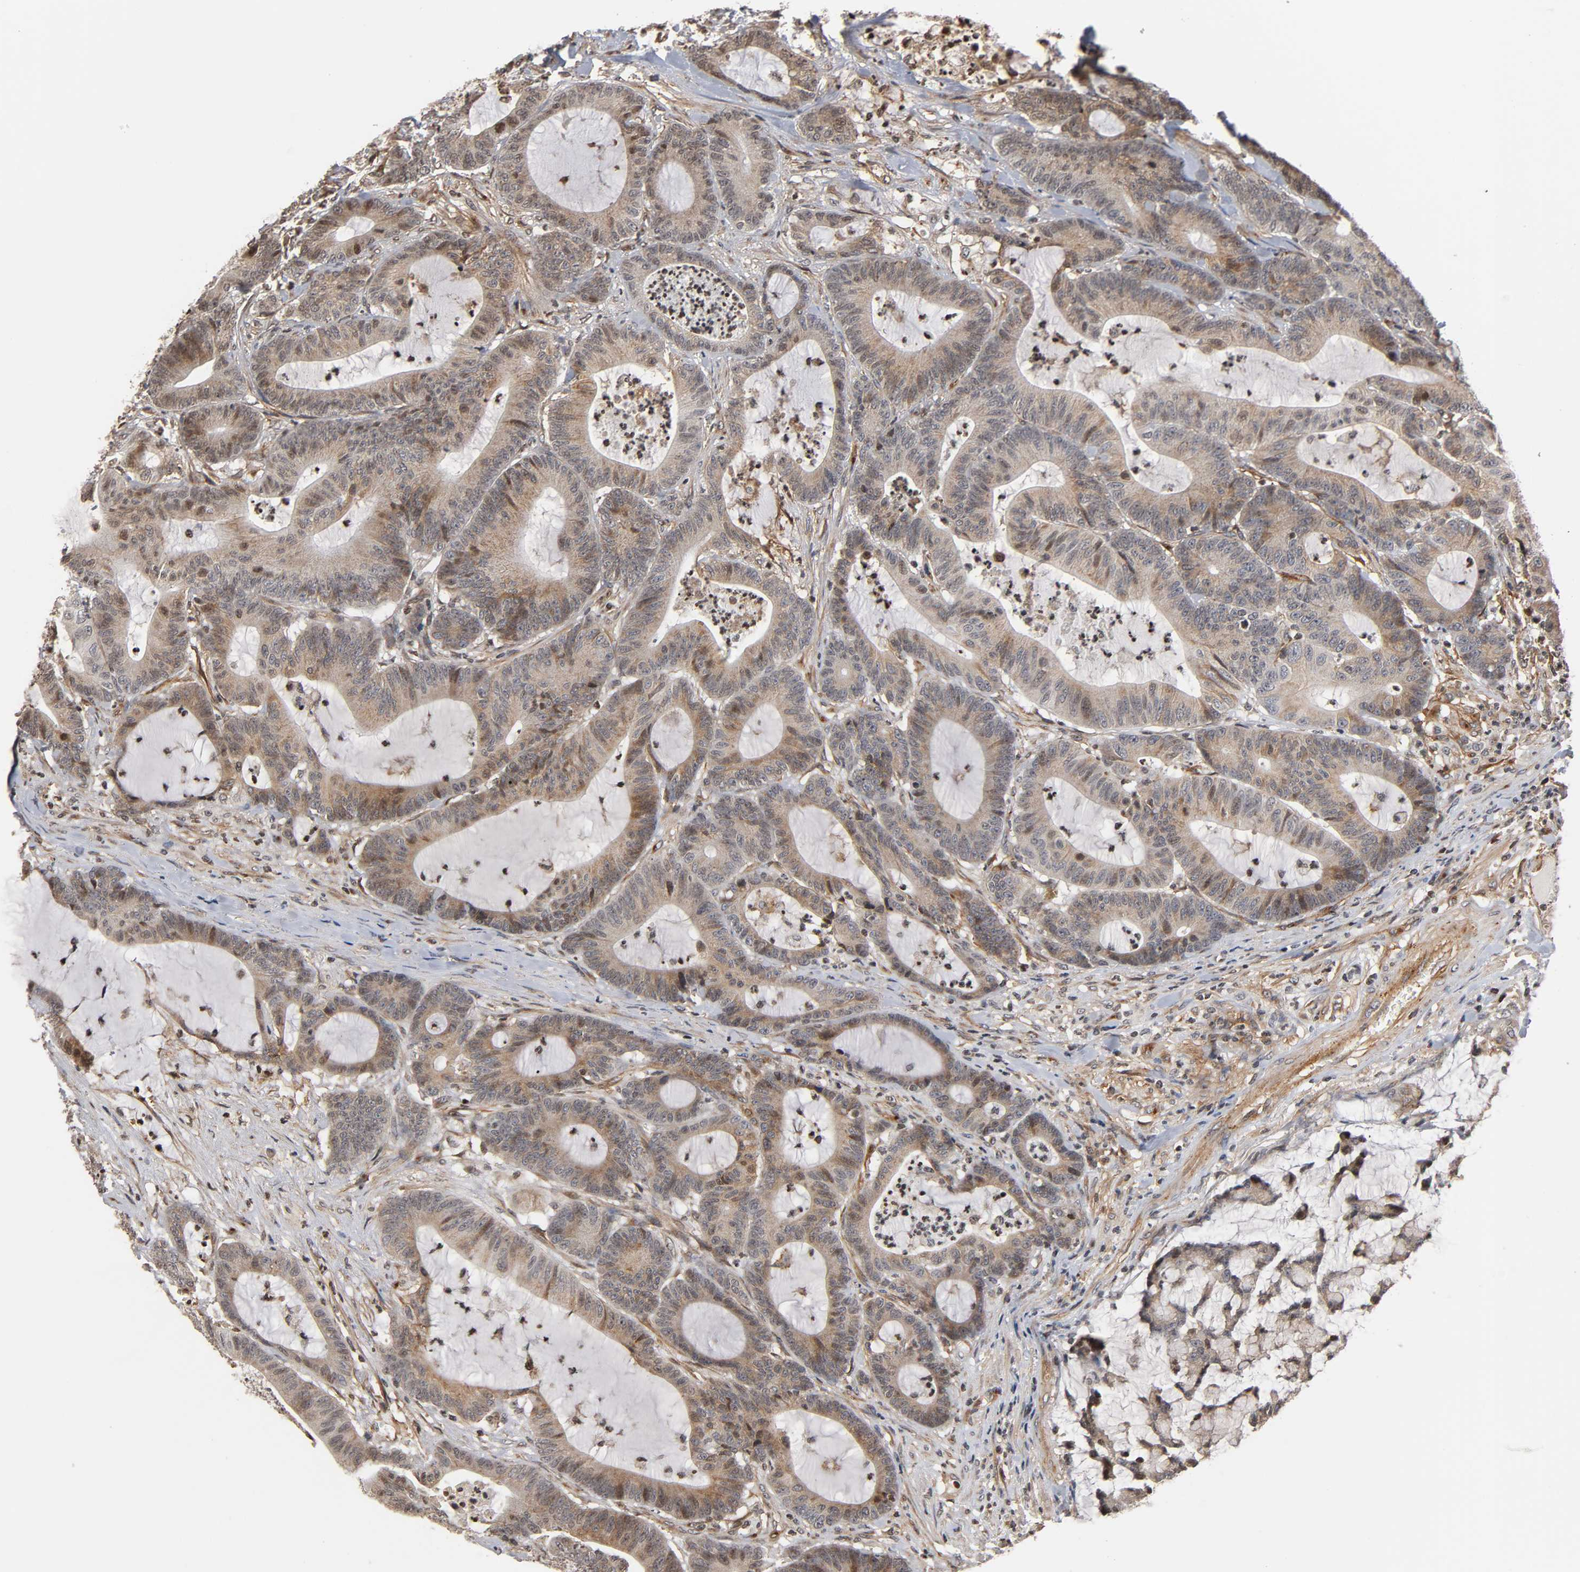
{"staining": {"intensity": "weak", "quantity": ">75%", "location": "cytoplasmic/membranous"}, "tissue": "colorectal cancer", "cell_type": "Tumor cells", "image_type": "cancer", "snomed": [{"axis": "morphology", "description": "Adenocarcinoma, NOS"}, {"axis": "topography", "description": "Colon"}], "caption": "There is low levels of weak cytoplasmic/membranous staining in tumor cells of colorectal cancer, as demonstrated by immunohistochemical staining (brown color).", "gene": "ITGAV", "patient": {"sex": "female", "age": 84}}